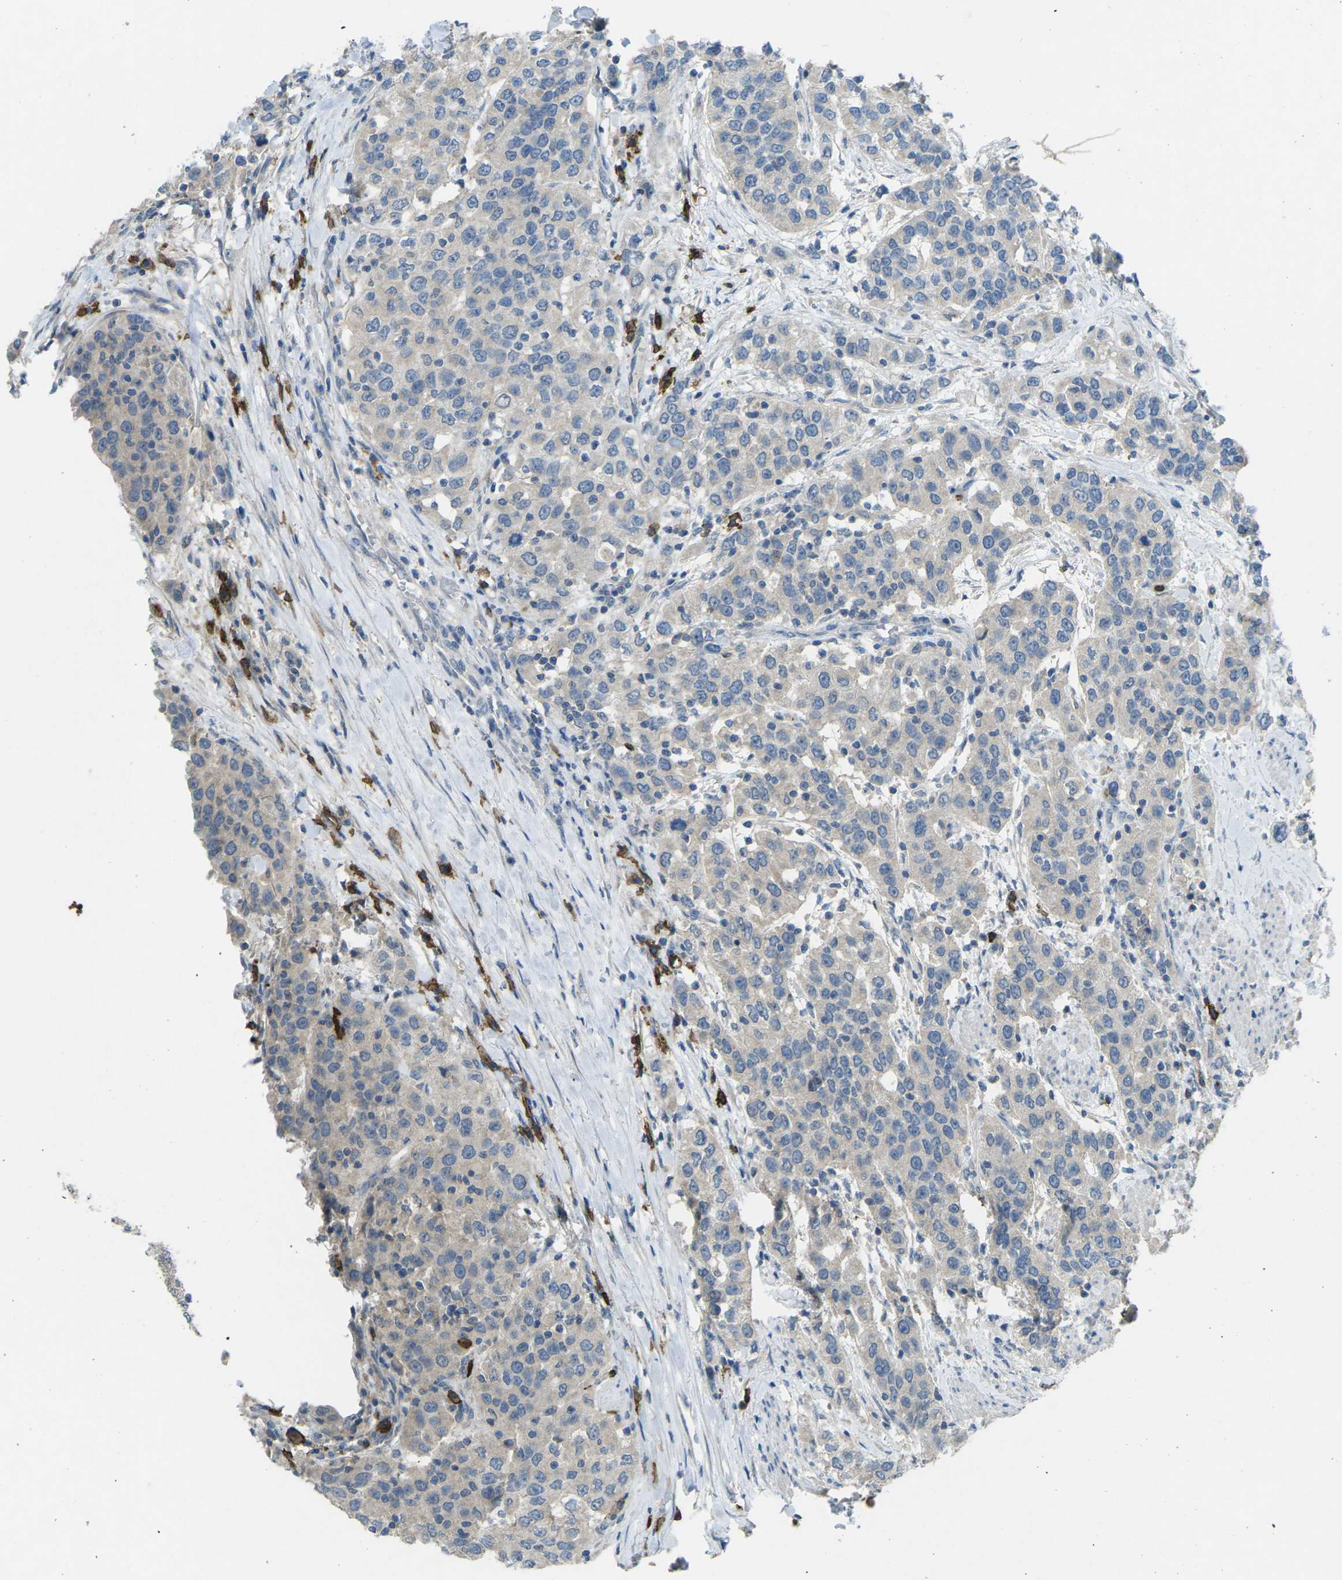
{"staining": {"intensity": "weak", "quantity": "<25%", "location": "cytoplasmic/membranous"}, "tissue": "urothelial cancer", "cell_type": "Tumor cells", "image_type": "cancer", "snomed": [{"axis": "morphology", "description": "Urothelial carcinoma, High grade"}, {"axis": "topography", "description": "Urinary bladder"}], "caption": "IHC of urothelial cancer demonstrates no positivity in tumor cells.", "gene": "CD19", "patient": {"sex": "female", "age": 80}}